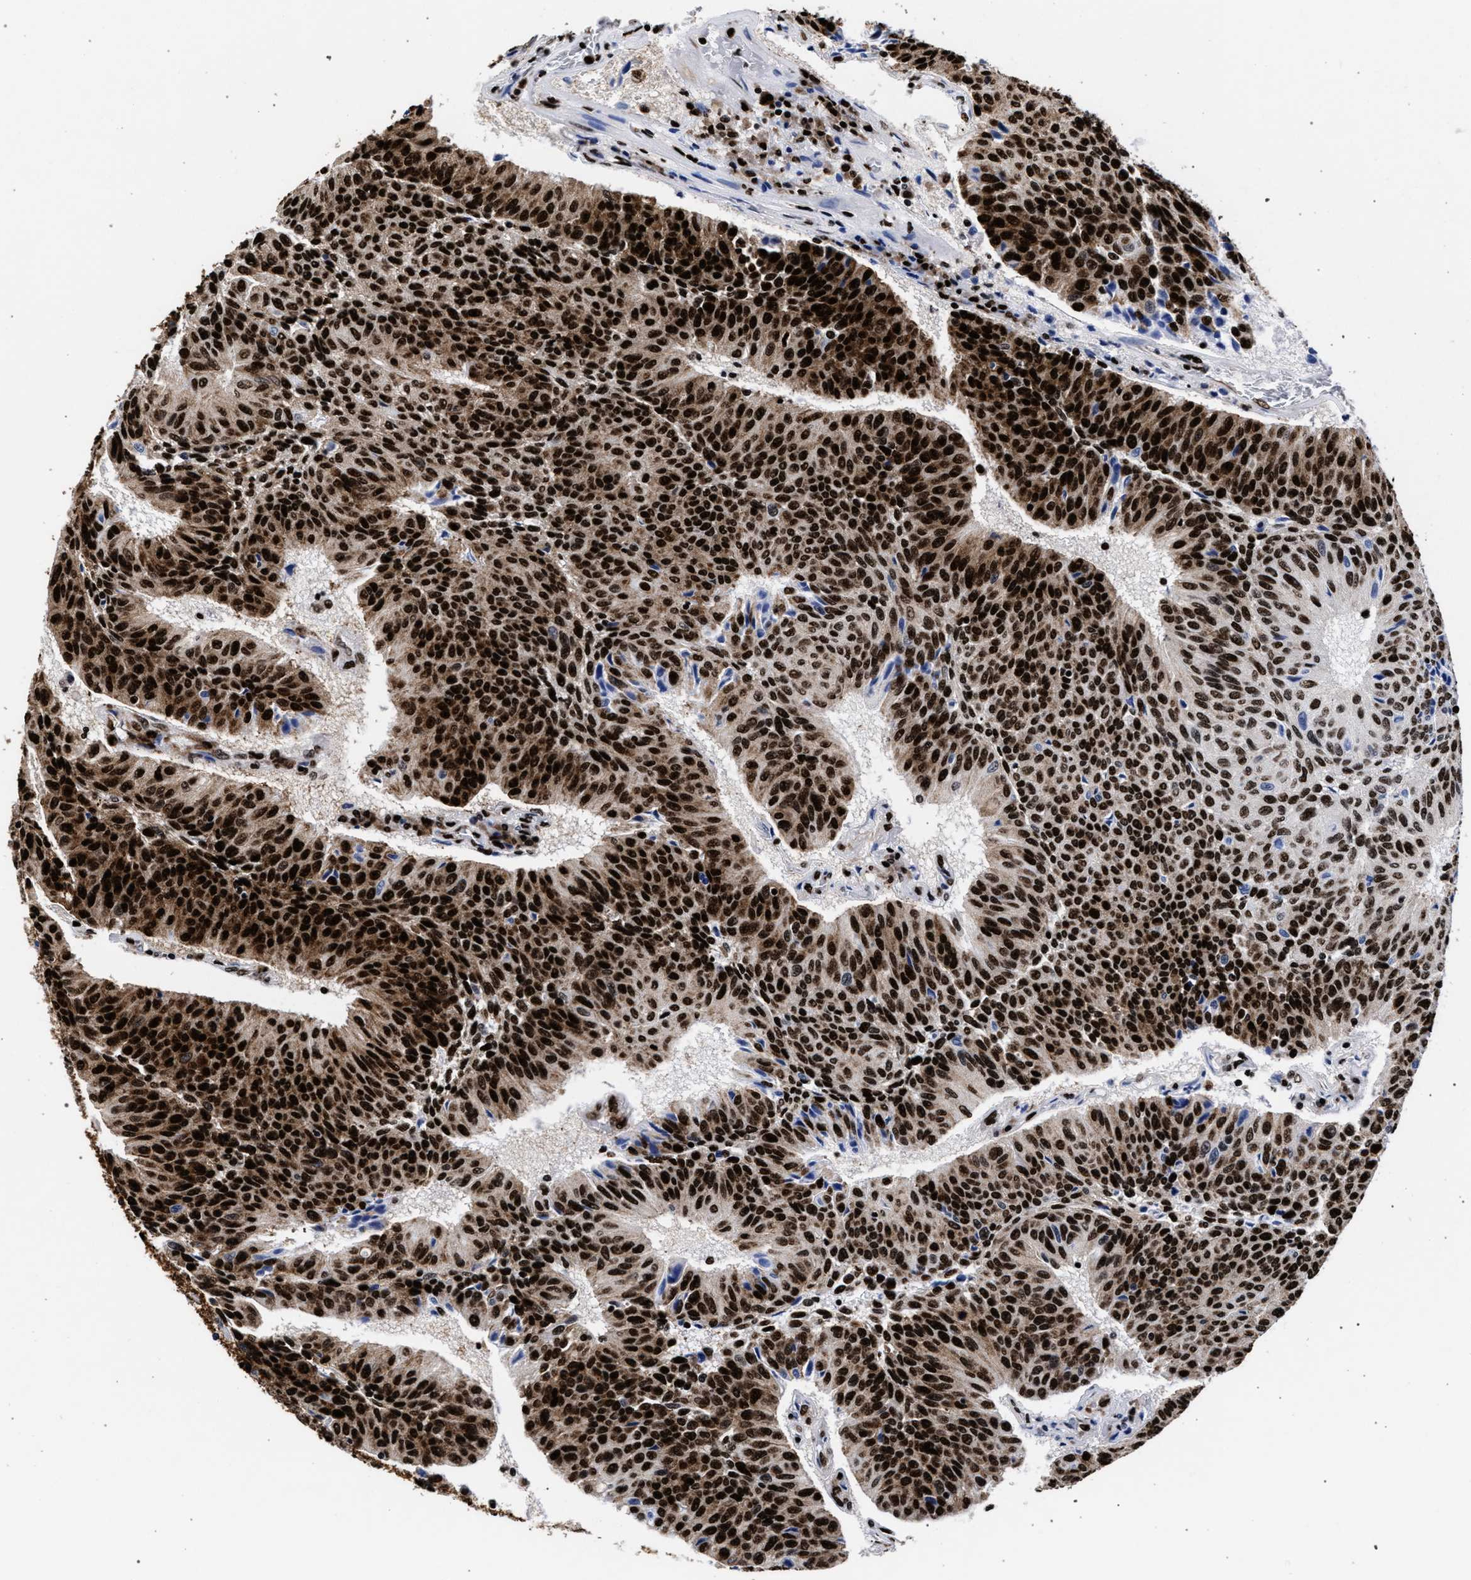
{"staining": {"intensity": "strong", "quantity": ">75%", "location": "cytoplasmic/membranous,nuclear"}, "tissue": "urothelial cancer", "cell_type": "Tumor cells", "image_type": "cancer", "snomed": [{"axis": "morphology", "description": "Urothelial carcinoma, High grade"}, {"axis": "topography", "description": "Urinary bladder"}], "caption": "This is an image of immunohistochemistry staining of urothelial carcinoma (high-grade), which shows strong positivity in the cytoplasmic/membranous and nuclear of tumor cells.", "gene": "HNRNPA1", "patient": {"sex": "male", "age": 66}}